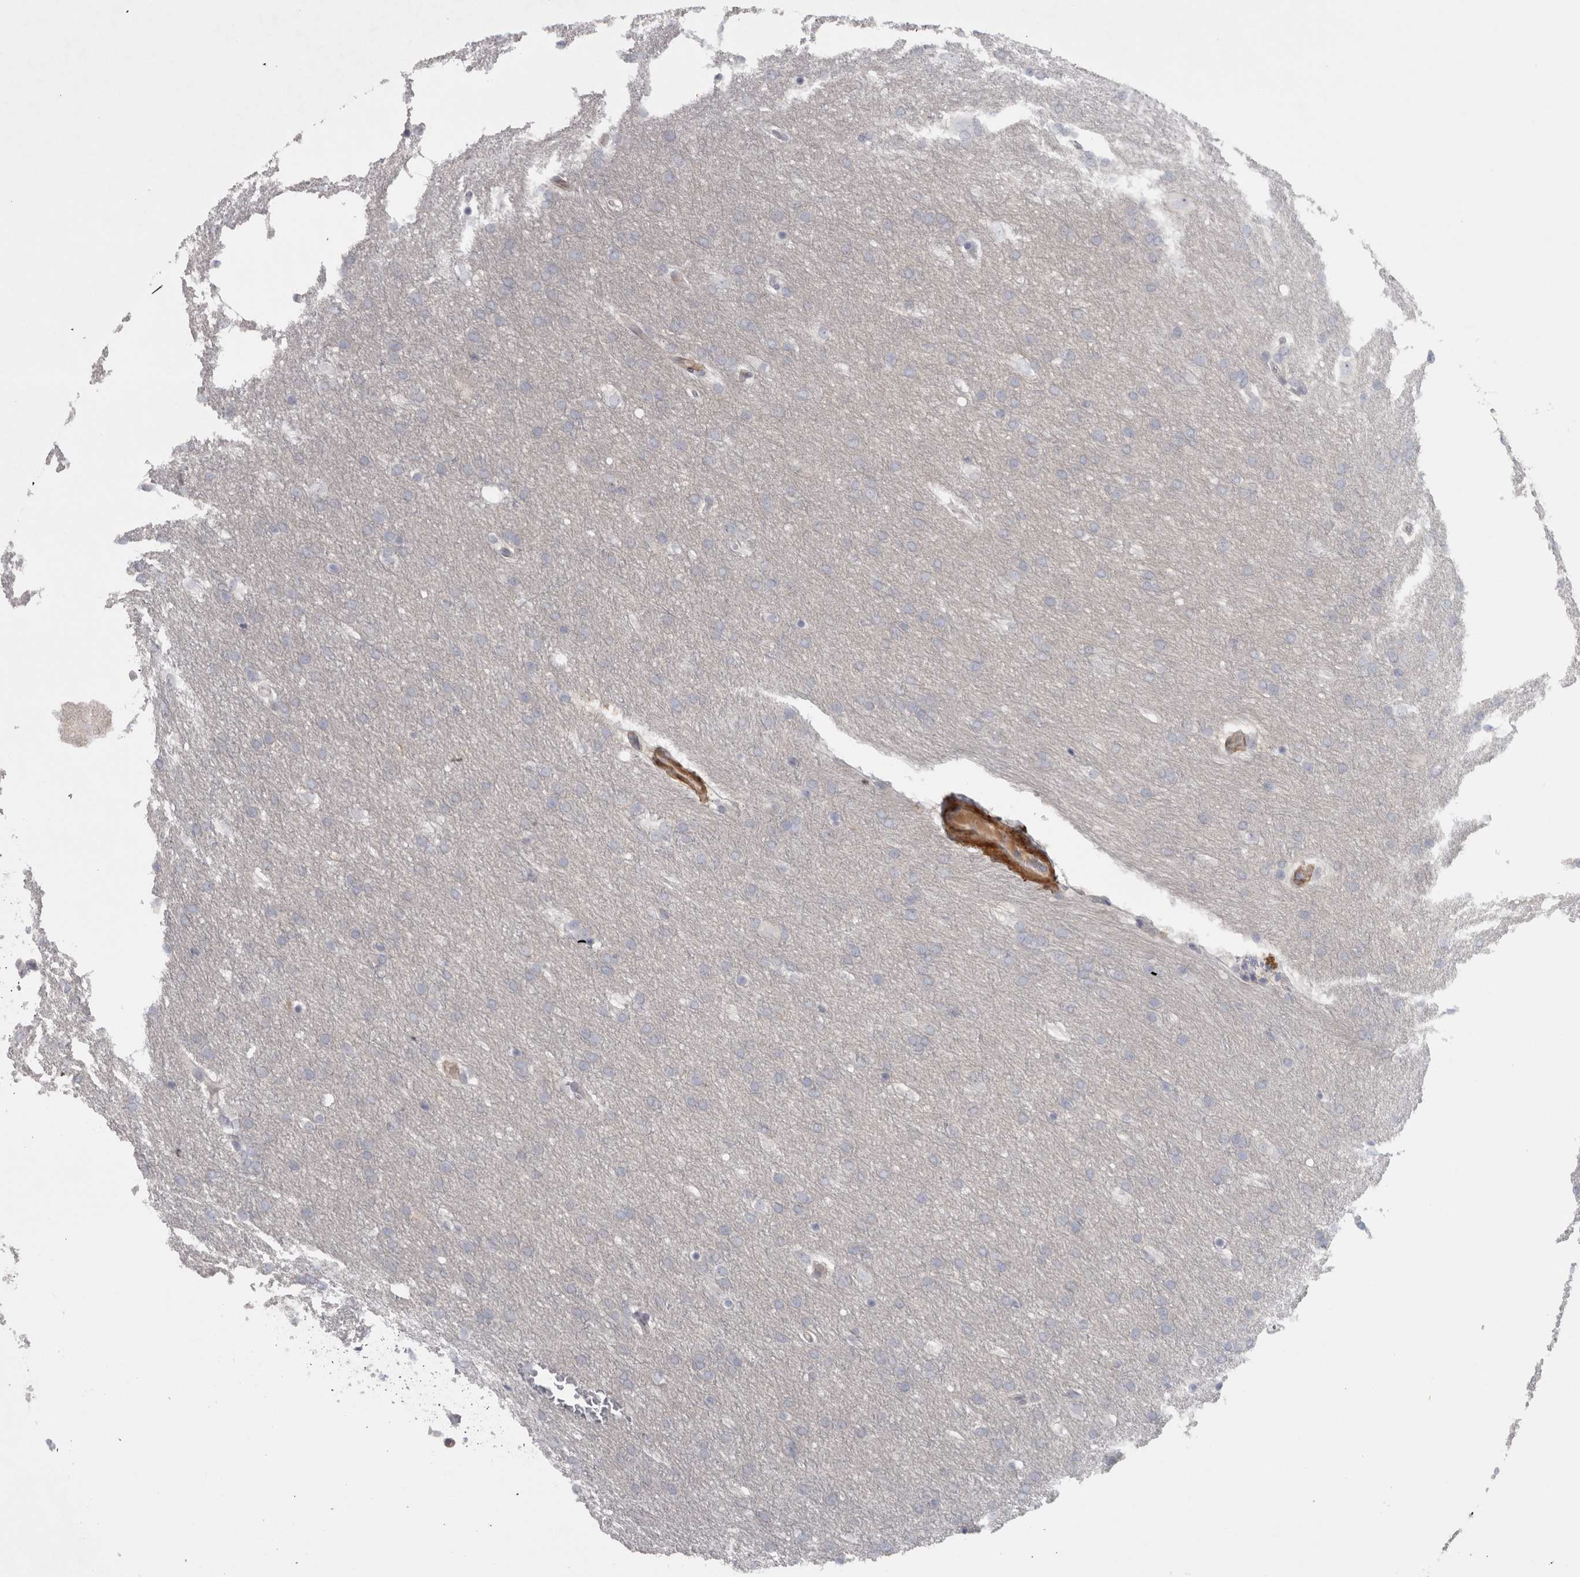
{"staining": {"intensity": "negative", "quantity": "none", "location": "none"}, "tissue": "glioma", "cell_type": "Tumor cells", "image_type": "cancer", "snomed": [{"axis": "morphology", "description": "Glioma, malignant, Low grade"}, {"axis": "topography", "description": "Brain"}], "caption": "This is a image of immunohistochemistry (IHC) staining of glioma, which shows no positivity in tumor cells.", "gene": "PPP1R12B", "patient": {"sex": "female", "age": 37}}